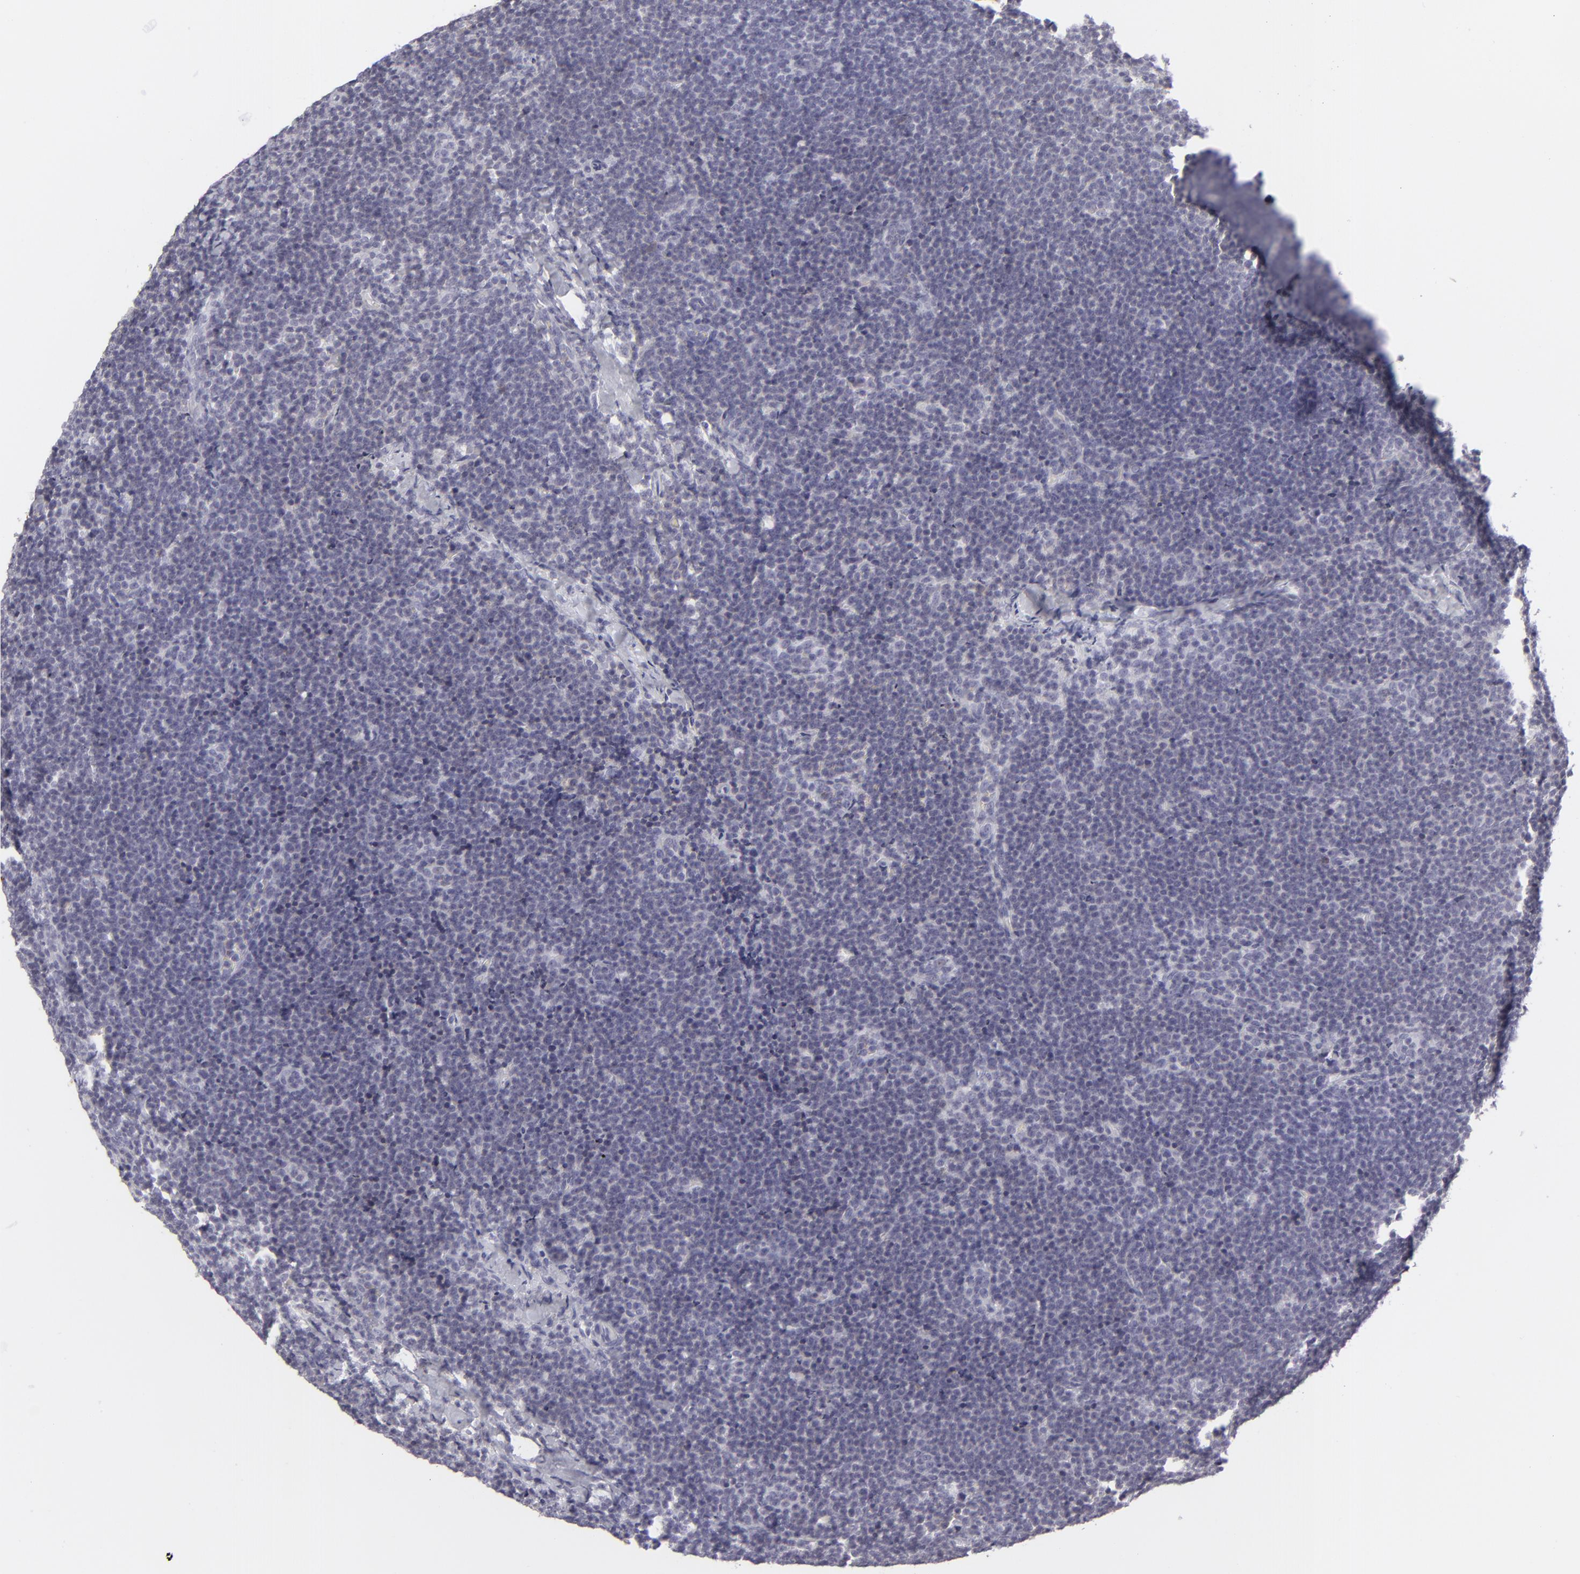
{"staining": {"intensity": "moderate", "quantity": "<25%", "location": "cytoplasmic/membranous"}, "tissue": "lymphoma", "cell_type": "Tumor cells", "image_type": "cancer", "snomed": [{"axis": "morphology", "description": "Malignant lymphoma, non-Hodgkin's type, High grade"}, {"axis": "topography", "description": "Lymph node"}], "caption": "High-grade malignant lymphoma, non-Hodgkin's type stained with a brown dye exhibits moderate cytoplasmic/membranous positive staining in about <25% of tumor cells.", "gene": "CD7", "patient": {"sex": "female", "age": 58}}